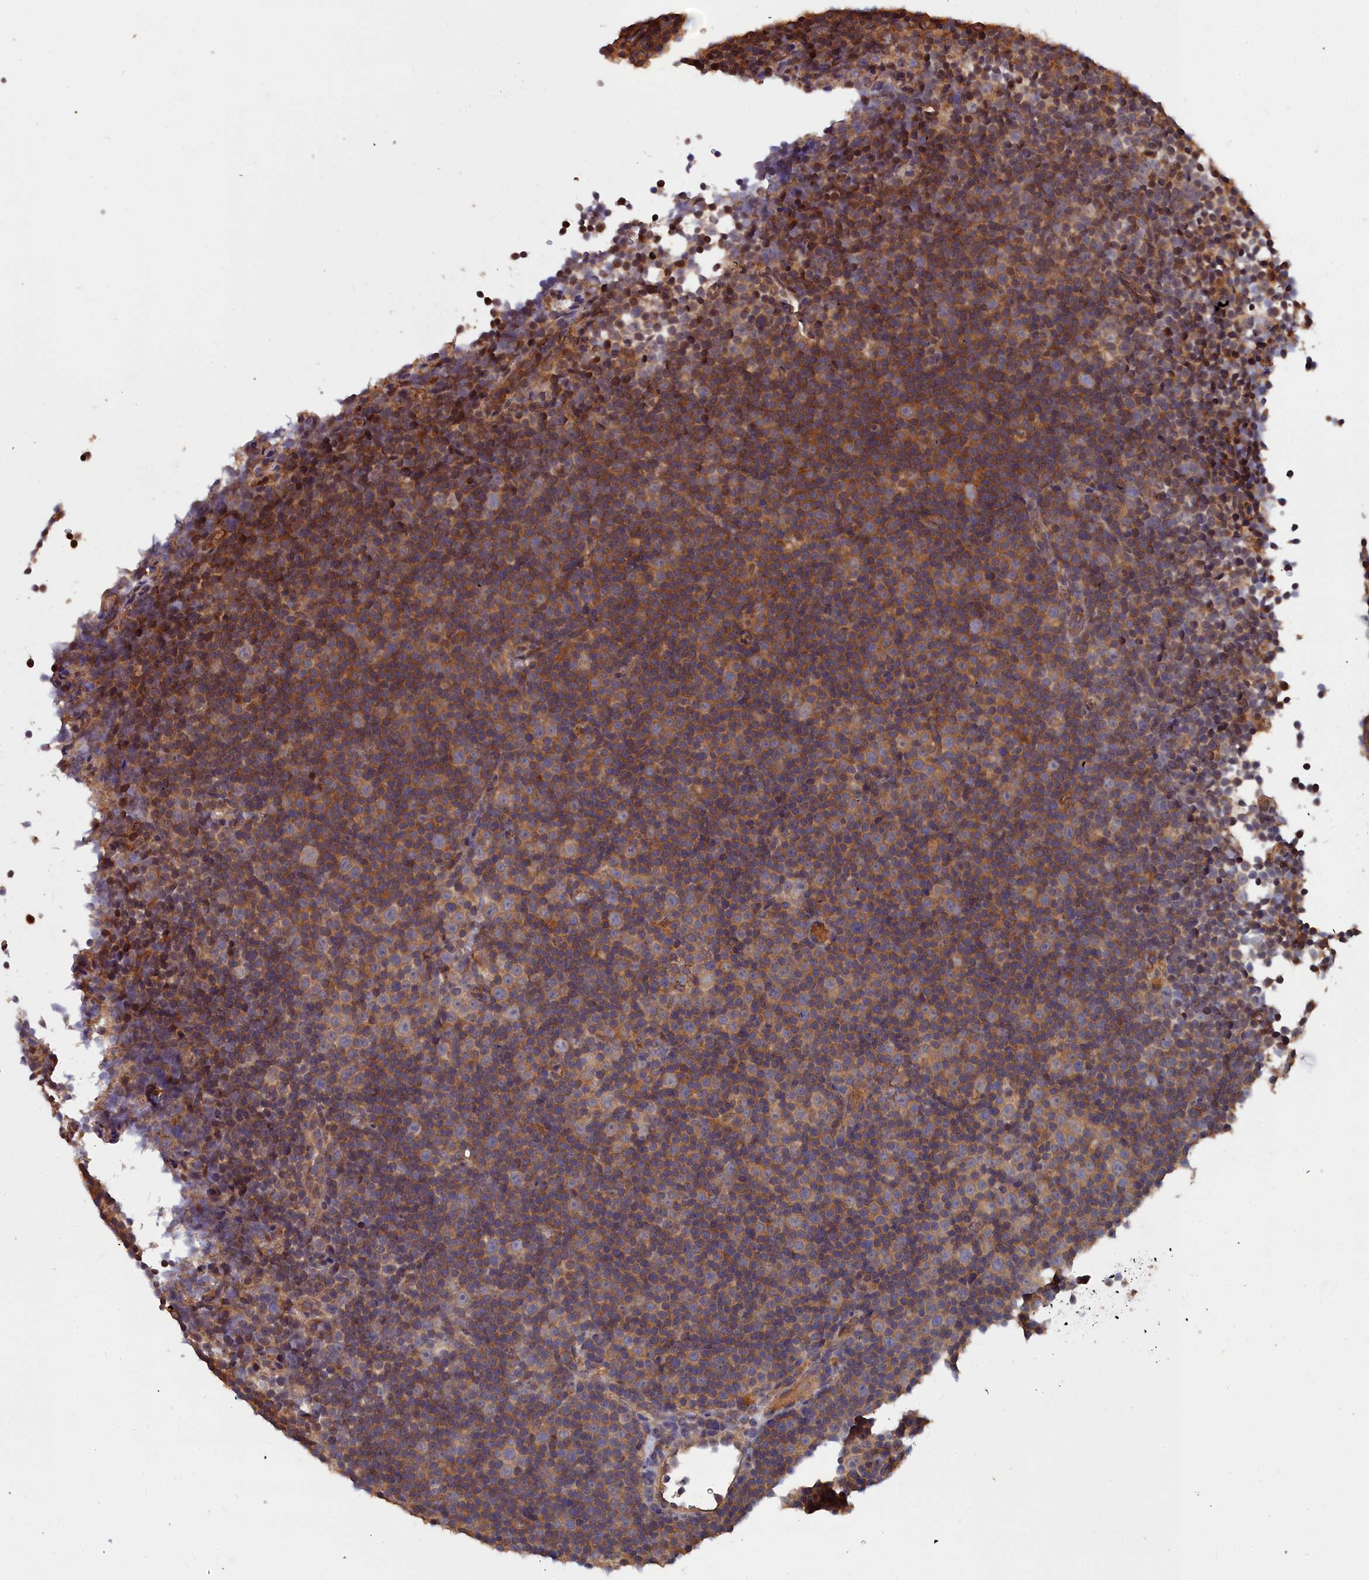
{"staining": {"intensity": "moderate", "quantity": ">75%", "location": "cytoplasmic/membranous"}, "tissue": "lymphoma", "cell_type": "Tumor cells", "image_type": "cancer", "snomed": [{"axis": "morphology", "description": "Malignant lymphoma, non-Hodgkin's type, Low grade"}, {"axis": "topography", "description": "Lymph node"}], "caption": "Low-grade malignant lymphoma, non-Hodgkin's type tissue shows moderate cytoplasmic/membranous positivity in approximately >75% of tumor cells, visualized by immunohistochemistry. (brown staining indicates protein expression, while blue staining denotes nuclei).", "gene": "GFRA2", "patient": {"sex": "female", "age": 67}}